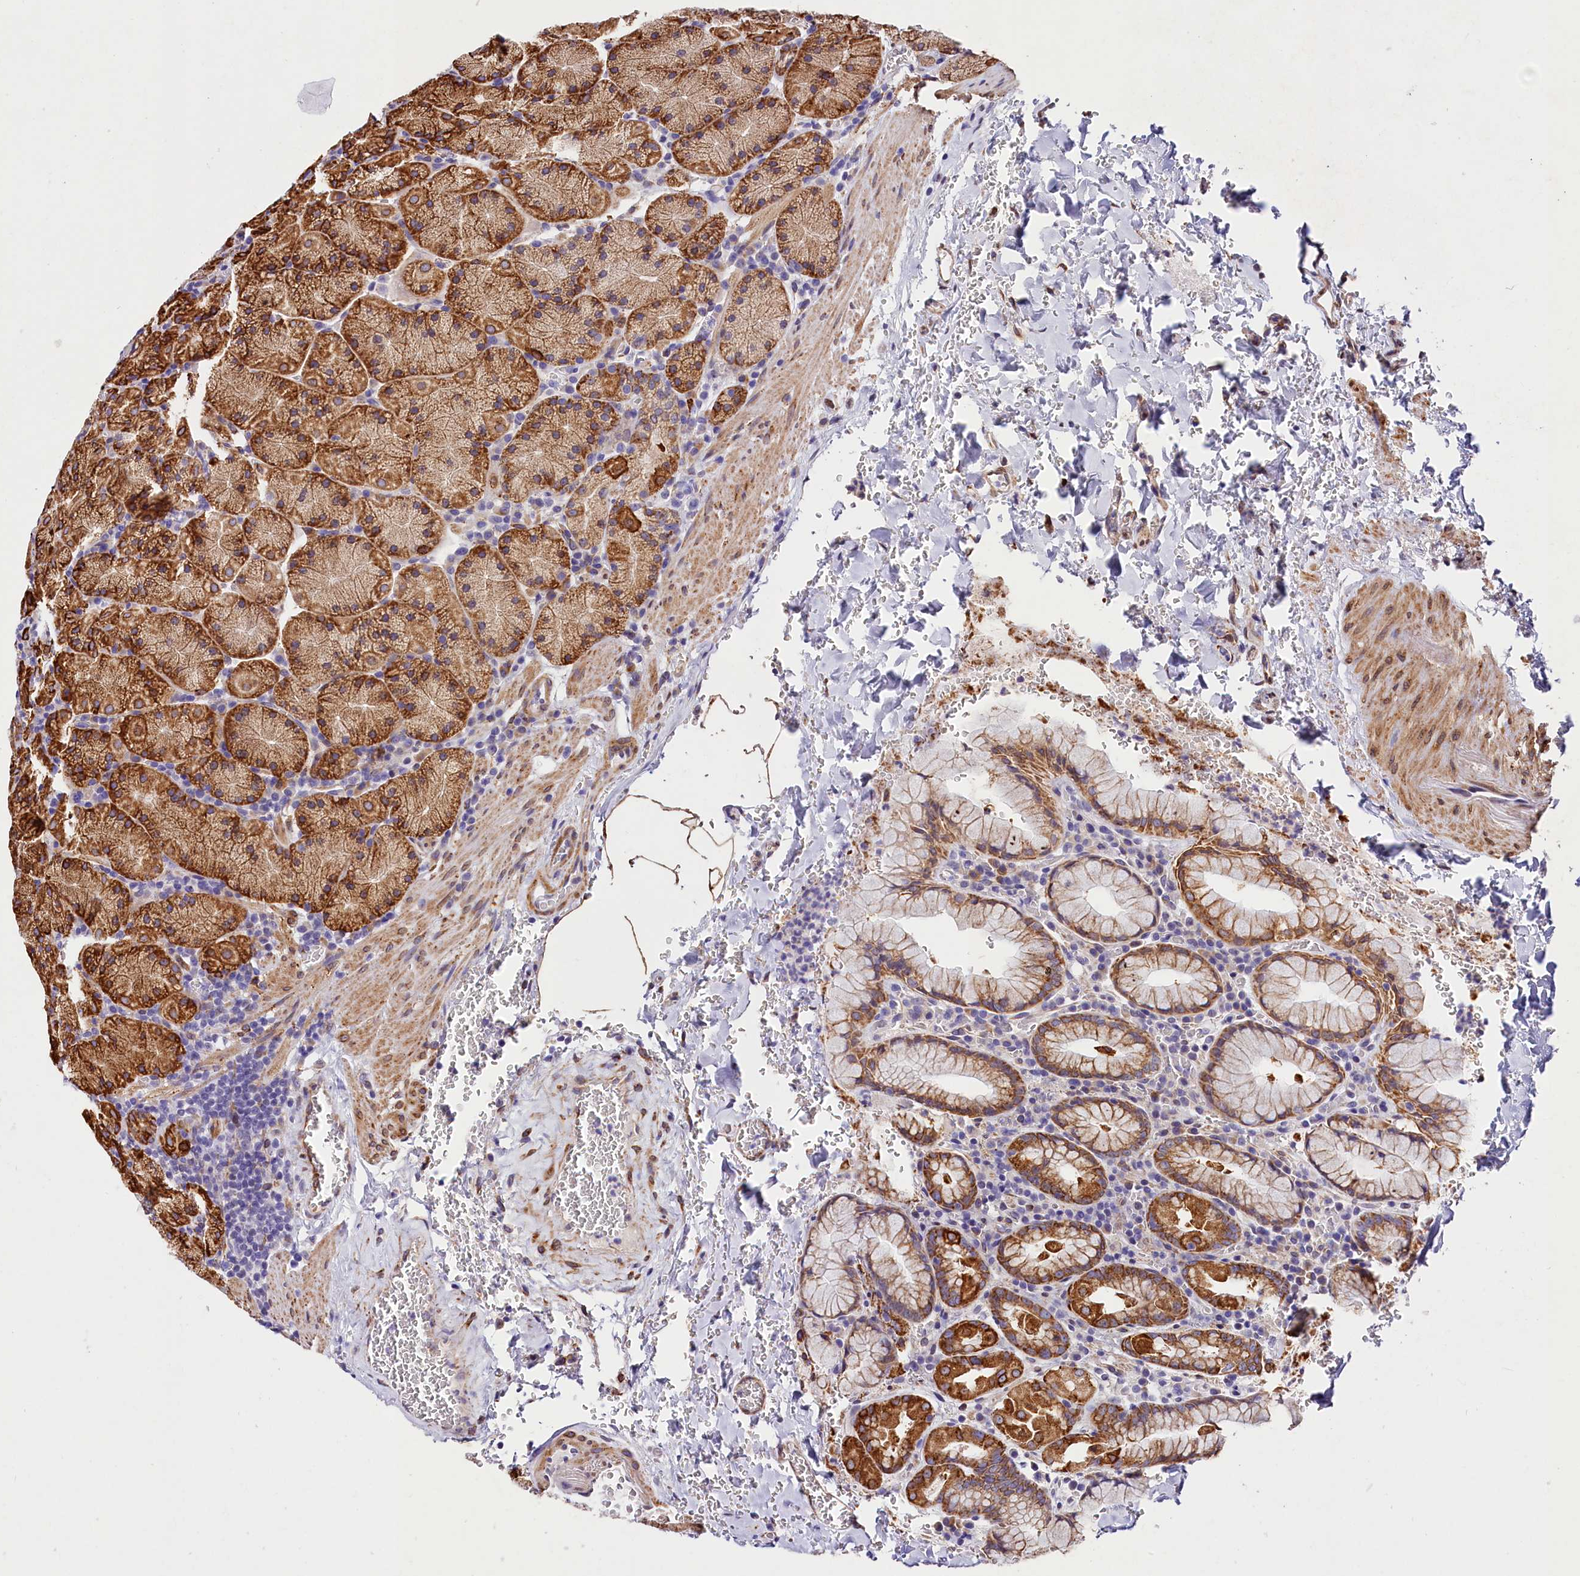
{"staining": {"intensity": "moderate", "quantity": ">75%", "location": "cytoplasmic/membranous"}, "tissue": "stomach", "cell_type": "Glandular cells", "image_type": "normal", "snomed": [{"axis": "morphology", "description": "Normal tissue, NOS"}, {"axis": "topography", "description": "Stomach, upper"}, {"axis": "topography", "description": "Stomach, lower"}], "caption": "Immunohistochemical staining of benign human stomach shows moderate cytoplasmic/membranous protein positivity in about >75% of glandular cells.", "gene": "ITGA1", "patient": {"sex": "male", "age": 80}}